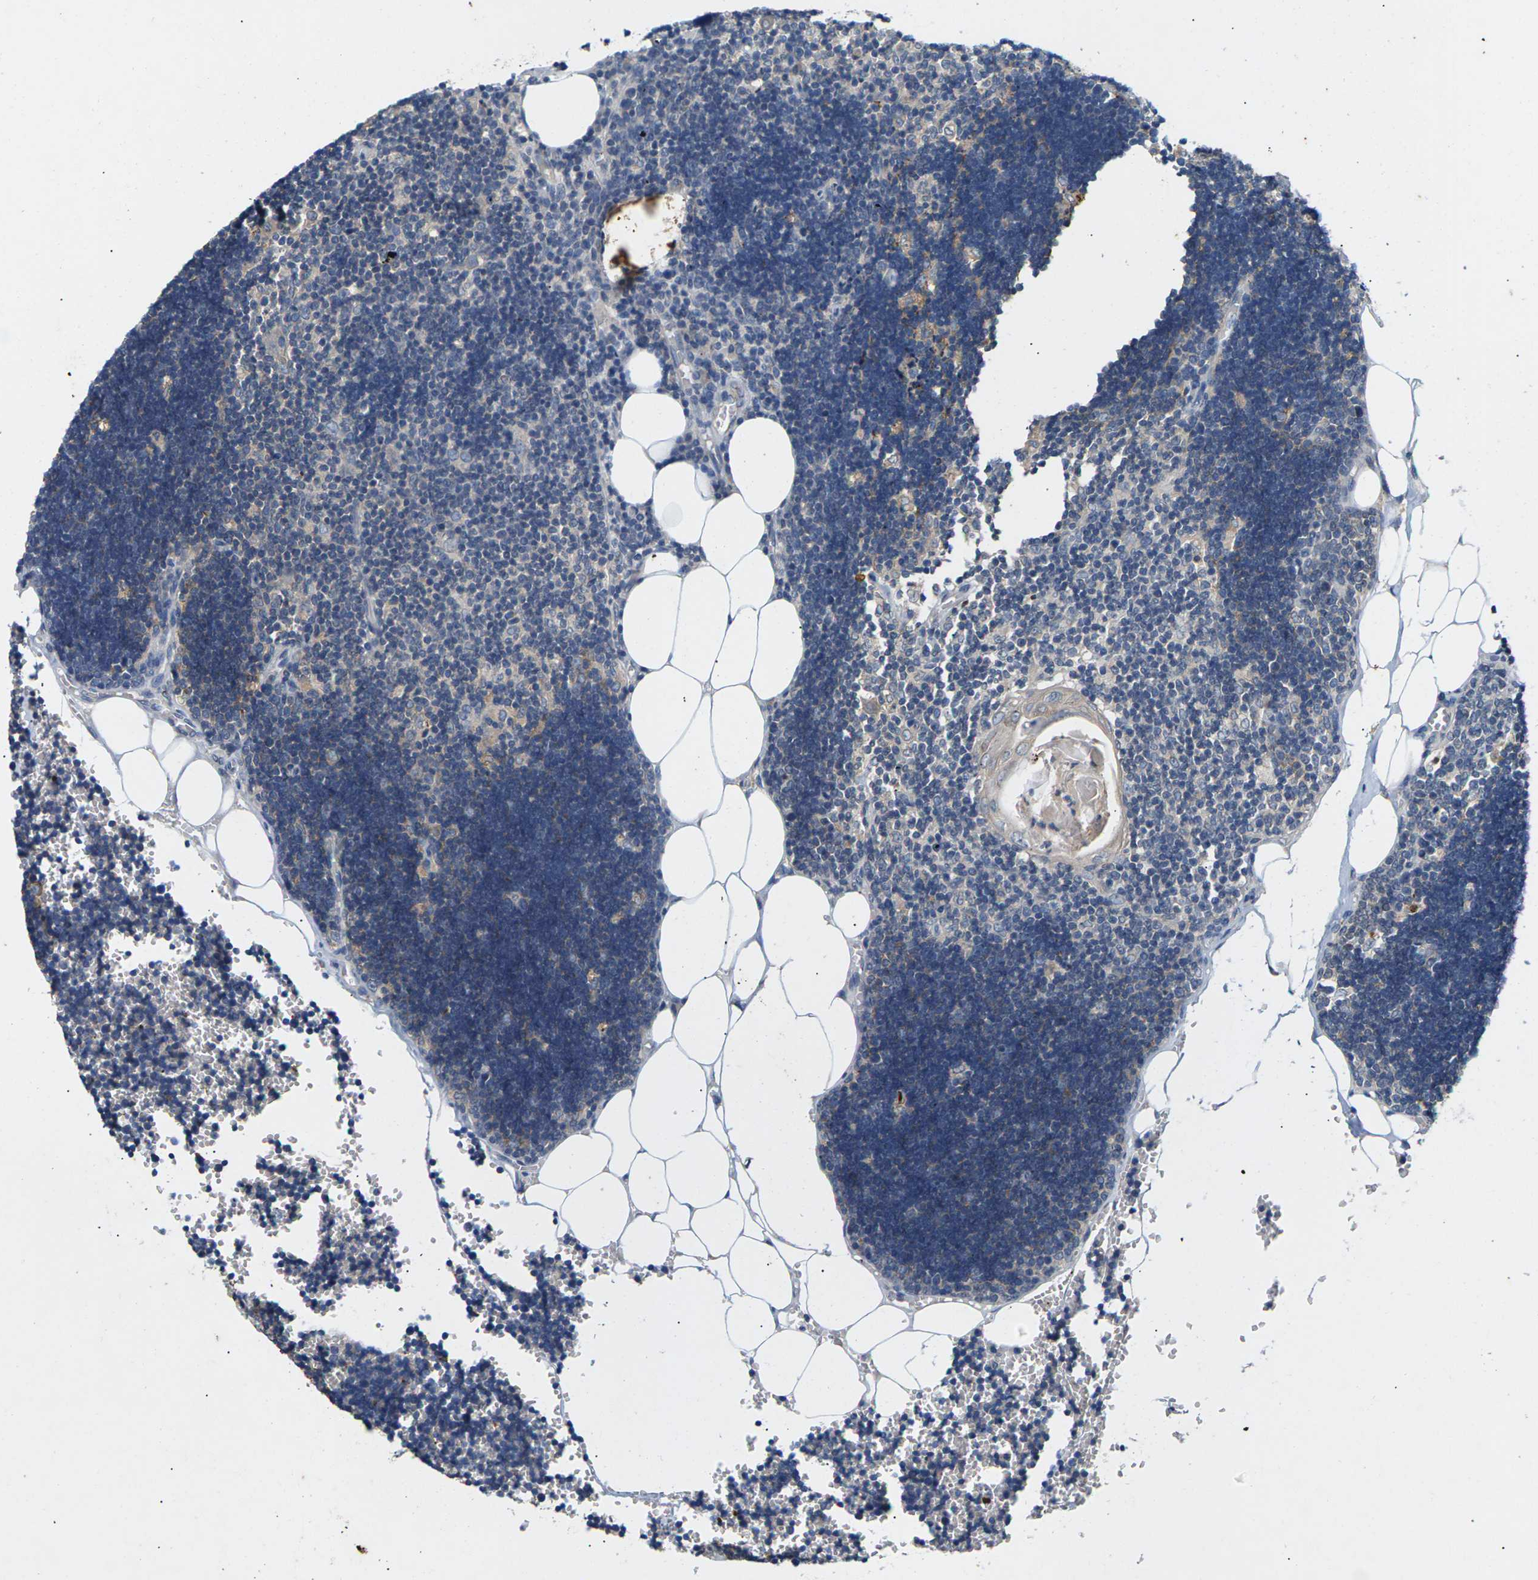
{"staining": {"intensity": "negative", "quantity": "none", "location": "none"}, "tissue": "lymph node", "cell_type": "Germinal center cells", "image_type": "normal", "snomed": [{"axis": "morphology", "description": "Normal tissue, NOS"}, {"axis": "topography", "description": "Lymph node"}], "caption": "IHC photomicrograph of unremarkable lymph node: lymph node stained with DAB (3,3'-diaminobenzidine) exhibits no significant protein staining in germinal center cells. The staining was performed using DAB (3,3'-diaminobenzidine) to visualize the protein expression in brown, while the nuclei were stained in blue with hematoxylin (Magnification: 20x).", "gene": "SLC2A2", "patient": {"sex": "male", "age": 33}}